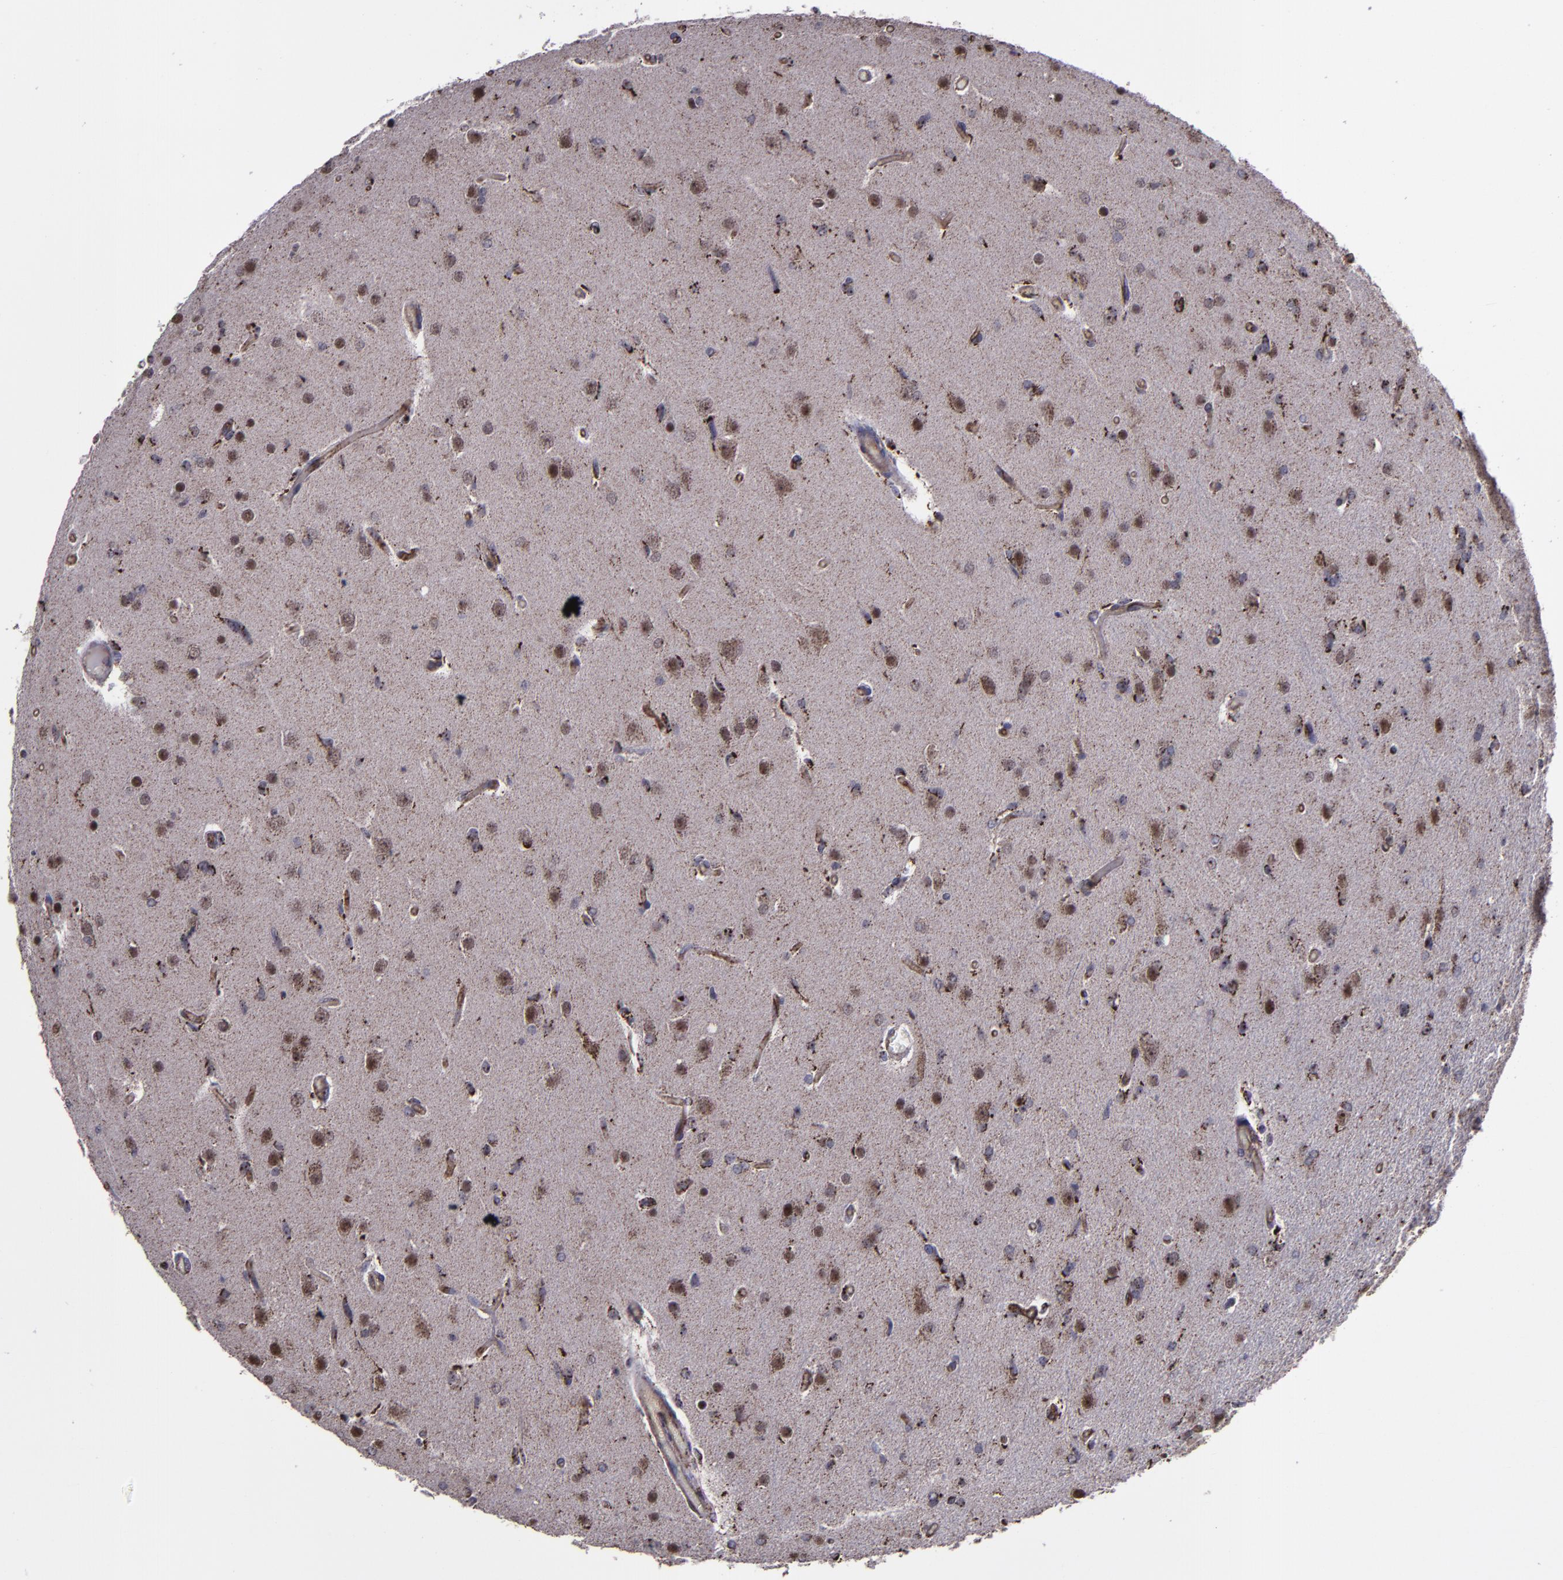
{"staining": {"intensity": "moderate", "quantity": "25%-75%", "location": "cytoplasmic/membranous"}, "tissue": "glioma", "cell_type": "Tumor cells", "image_type": "cancer", "snomed": [{"axis": "morphology", "description": "Glioma, malignant, High grade"}, {"axis": "topography", "description": "Brain"}], "caption": "Malignant high-grade glioma was stained to show a protein in brown. There is medium levels of moderate cytoplasmic/membranous staining in about 25%-75% of tumor cells.", "gene": "LONP1", "patient": {"sex": "male", "age": 33}}